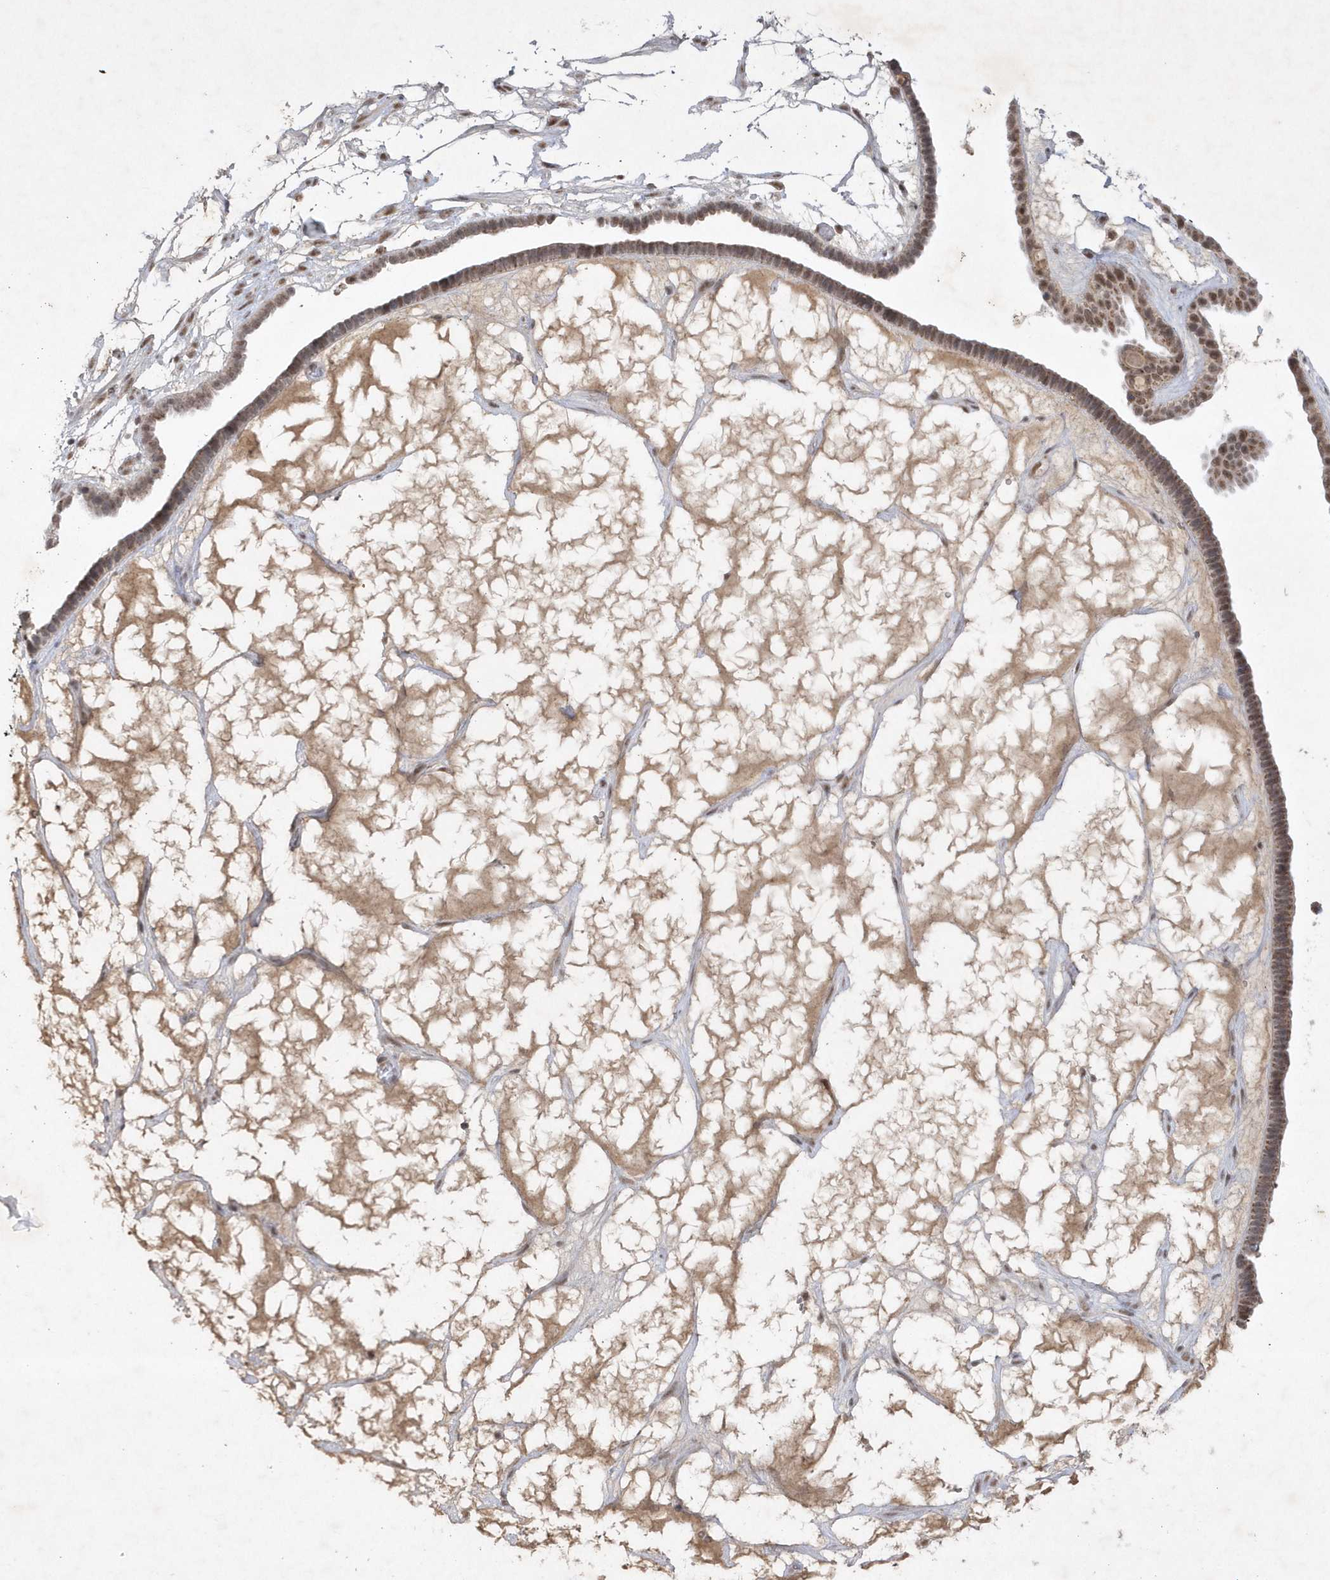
{"staining": {"intensity": "moderate", "quantity": ">75%", "location": "cytoplasmic/membranous,nuclear"}, "tissue": "ovarian cancer", "cell_type": "Tumor cells", "image_type": "cancer", "snomed": [{"axis": "morphology", "description": "Cystadenocarcinoma, serous, NOS"}, {"axis": "topography", "description": "Ovary"}], "caption": "A brown stain shows moderate cytoplasmic/membranous and nuclear staining of a protein in human serous cystadenocarcinoma (ovarian) tumor cells.", "gene": "CPSF3", "patient": {"sex": "female", "age": 56}}